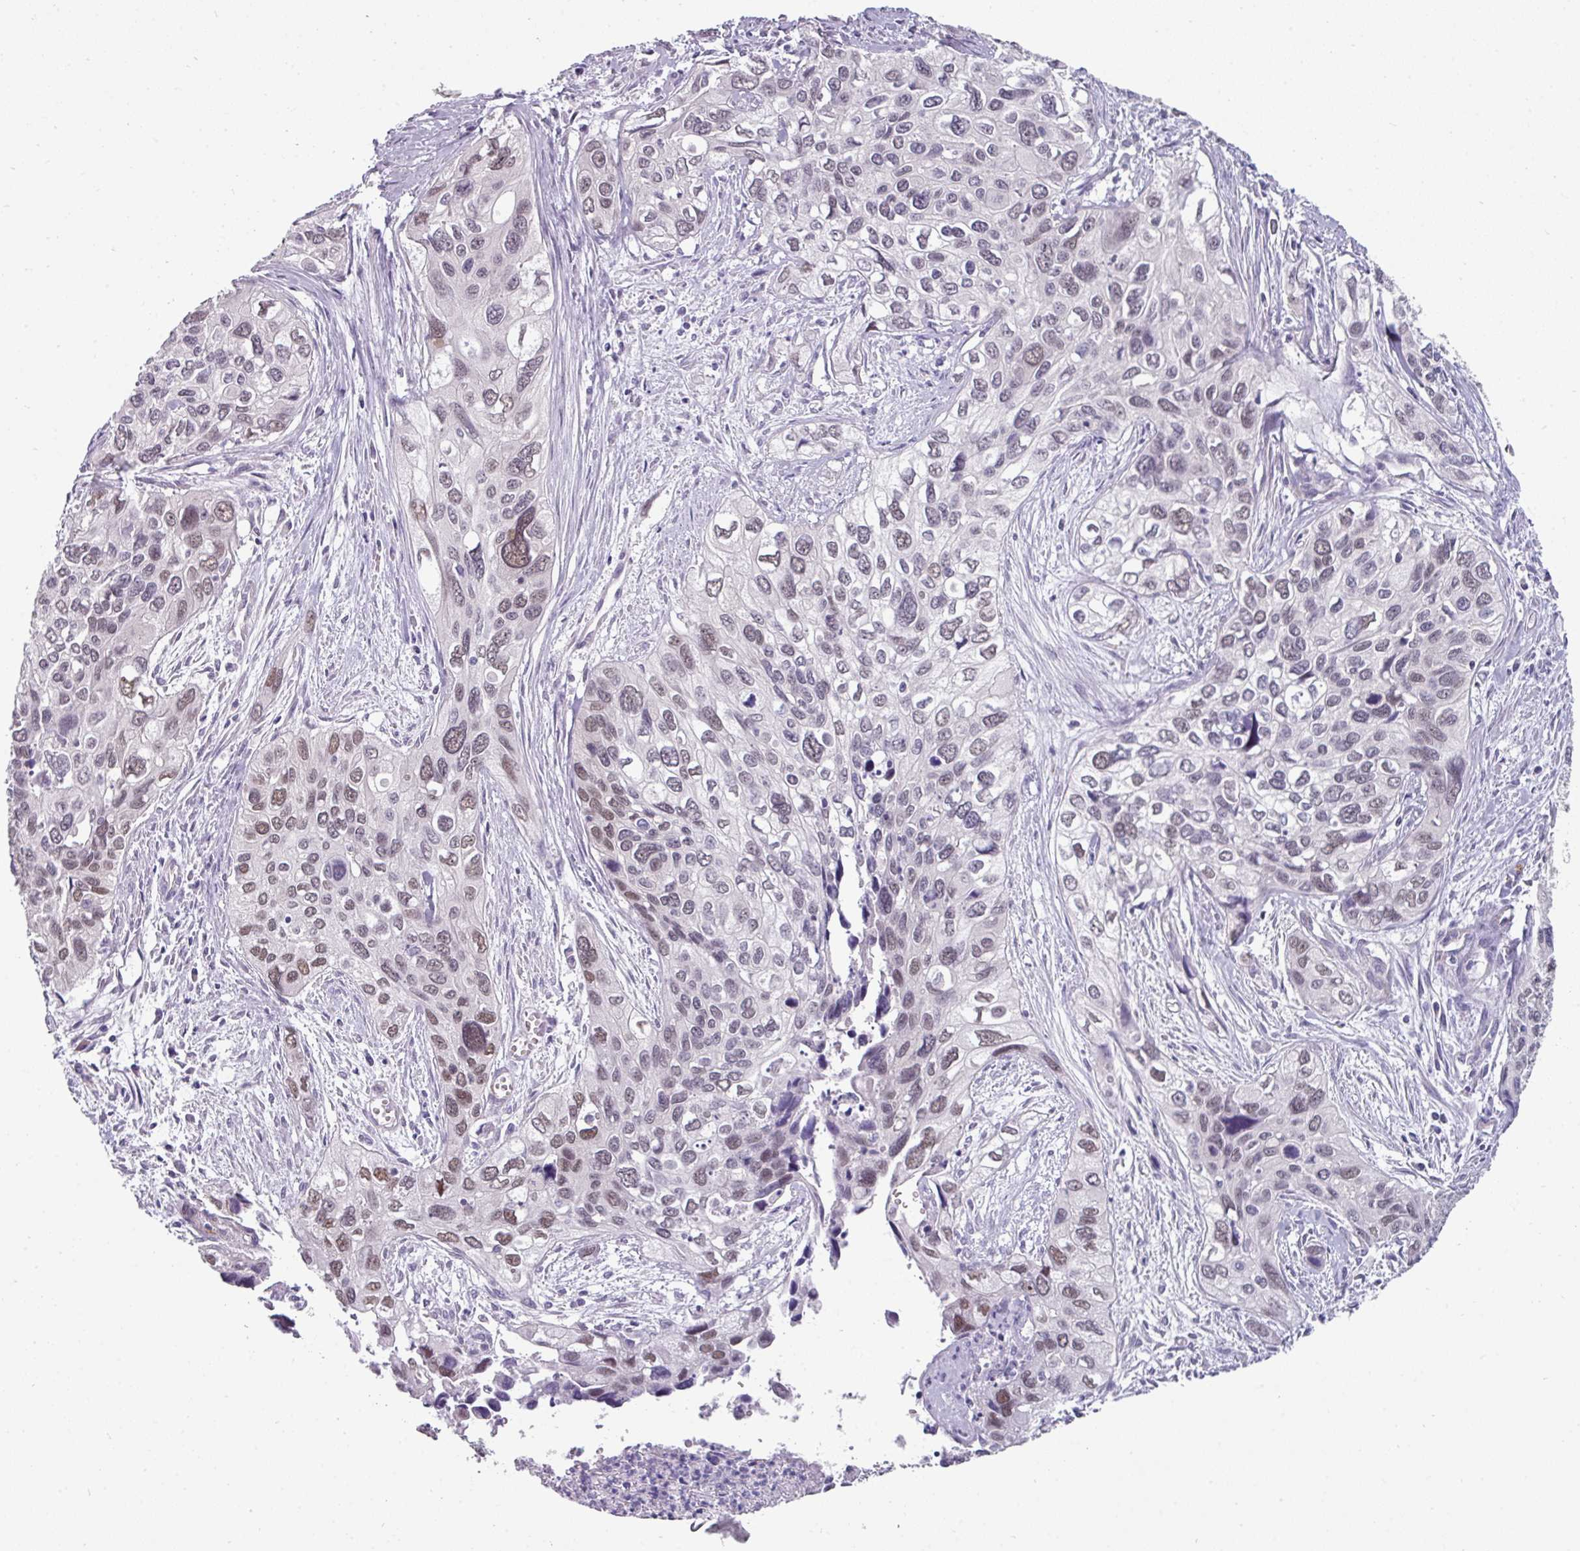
{"staining": {"intensity": "moderate", "quantity": "25%-75%", "location": "nuclear"}, "tissue": "cervical cancer", "cell_type": "Tumor cells", "image_type": "cancer", "snomed": [{"axis": "morphology", "description": "Squamous cell carcinoma, NOS"}, {"axis": "topography", "description": "Cervix"}], "caption": "Protein staining of cervical cancer (squamous cell carcinoma) tissue exhibits moderate nuclear expression in approximately 25%-75% of tumor cells.", "gene": "EYA3", "patient": {"sex": "female", "age": 55}}